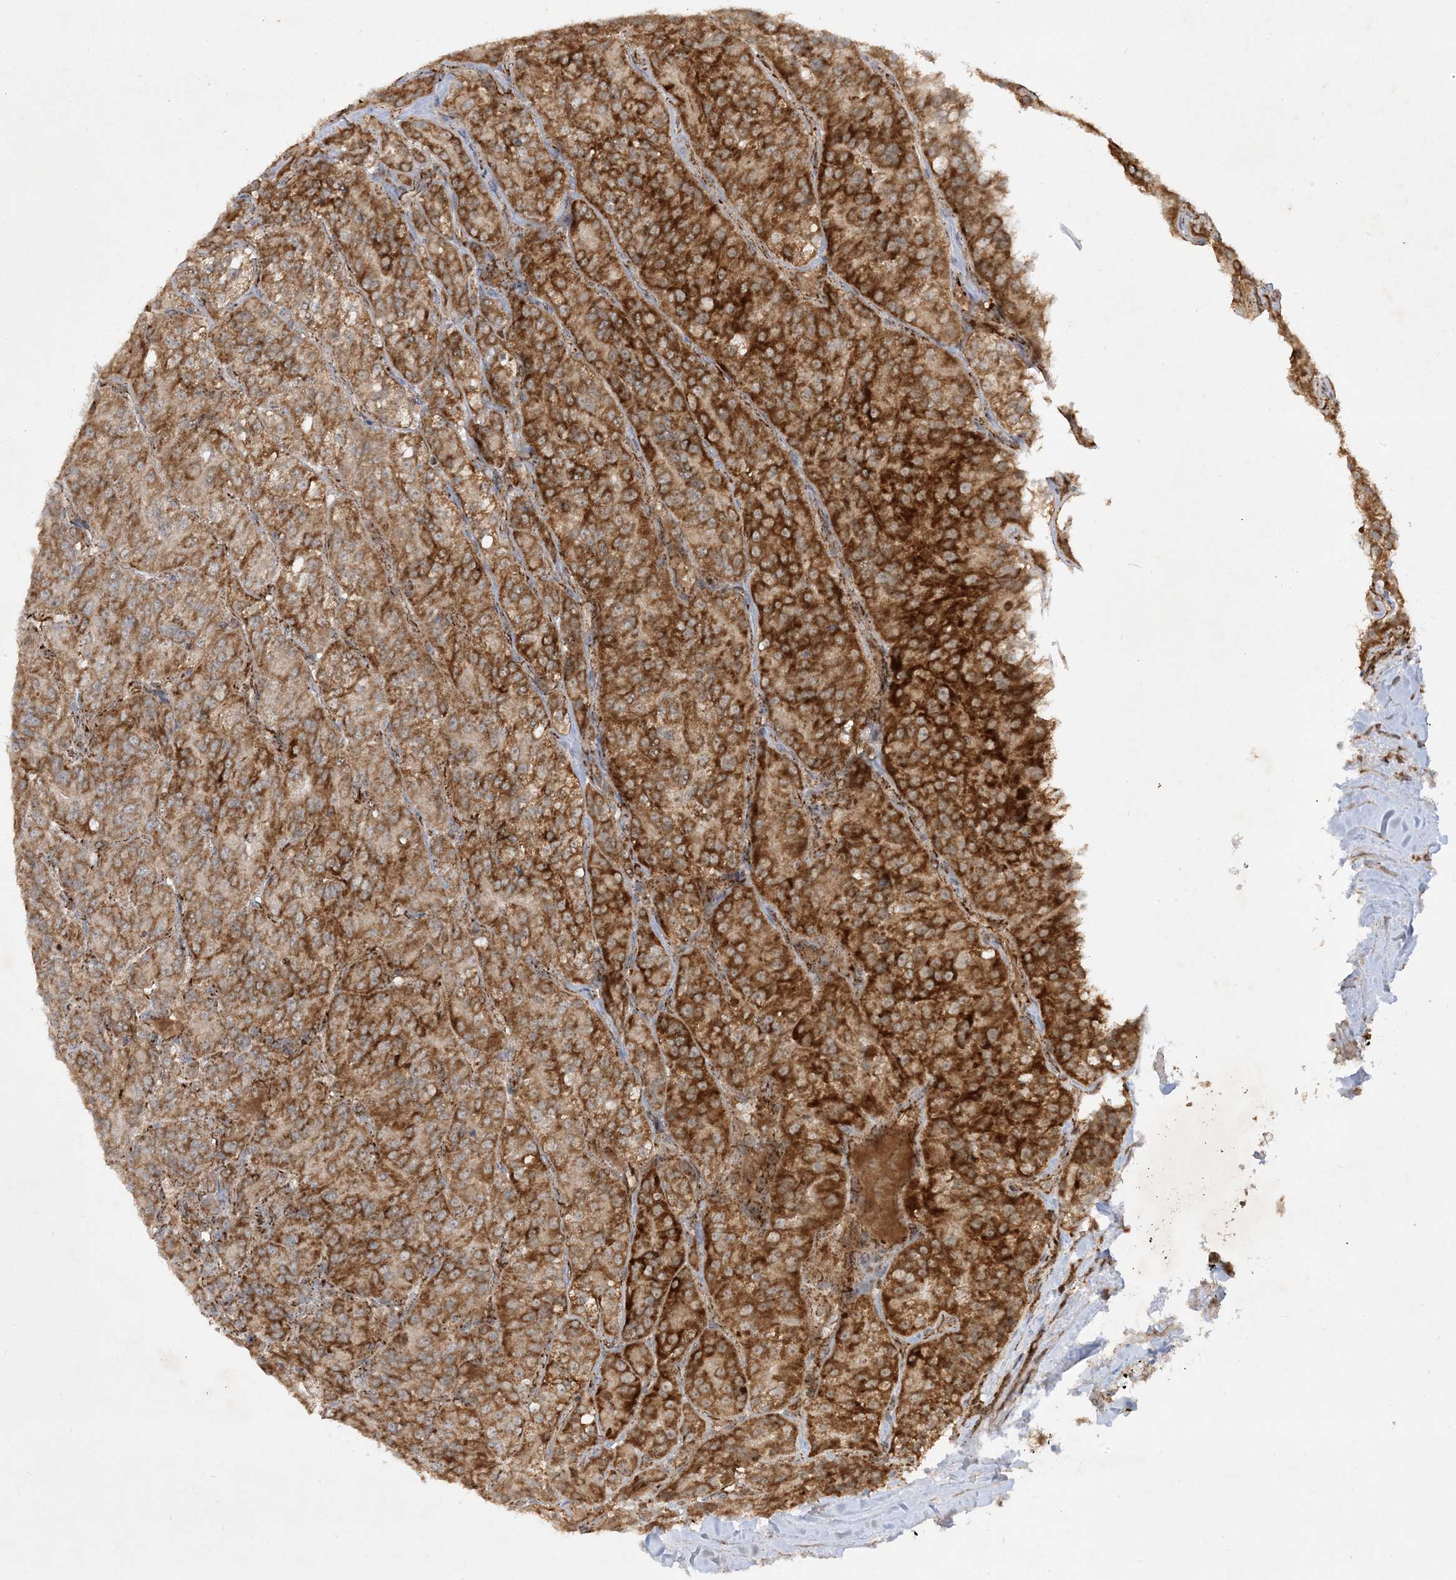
{"staining": {"intensity": "strong", "quantity": ">75%", "location": "cytoplasmic/membranous"}, "tissue": "renal cancer", "cell_type": "Tumor cells", "image_type": "cancer", "snomed": [{"axis": "morphology", "description": "Adenocarcinoma, NOS"}, {"axis": "topography", "description": "Kidney"}], "caption": "There is high levels of strong cytoplasmic/membranous expression in tumor cells of renal adenocarcinoma, as demonstrated by immunohistochemical staining (brown color).", "gene": "NDUFAF3", "patient": {"sex": "female", "age": 63}}